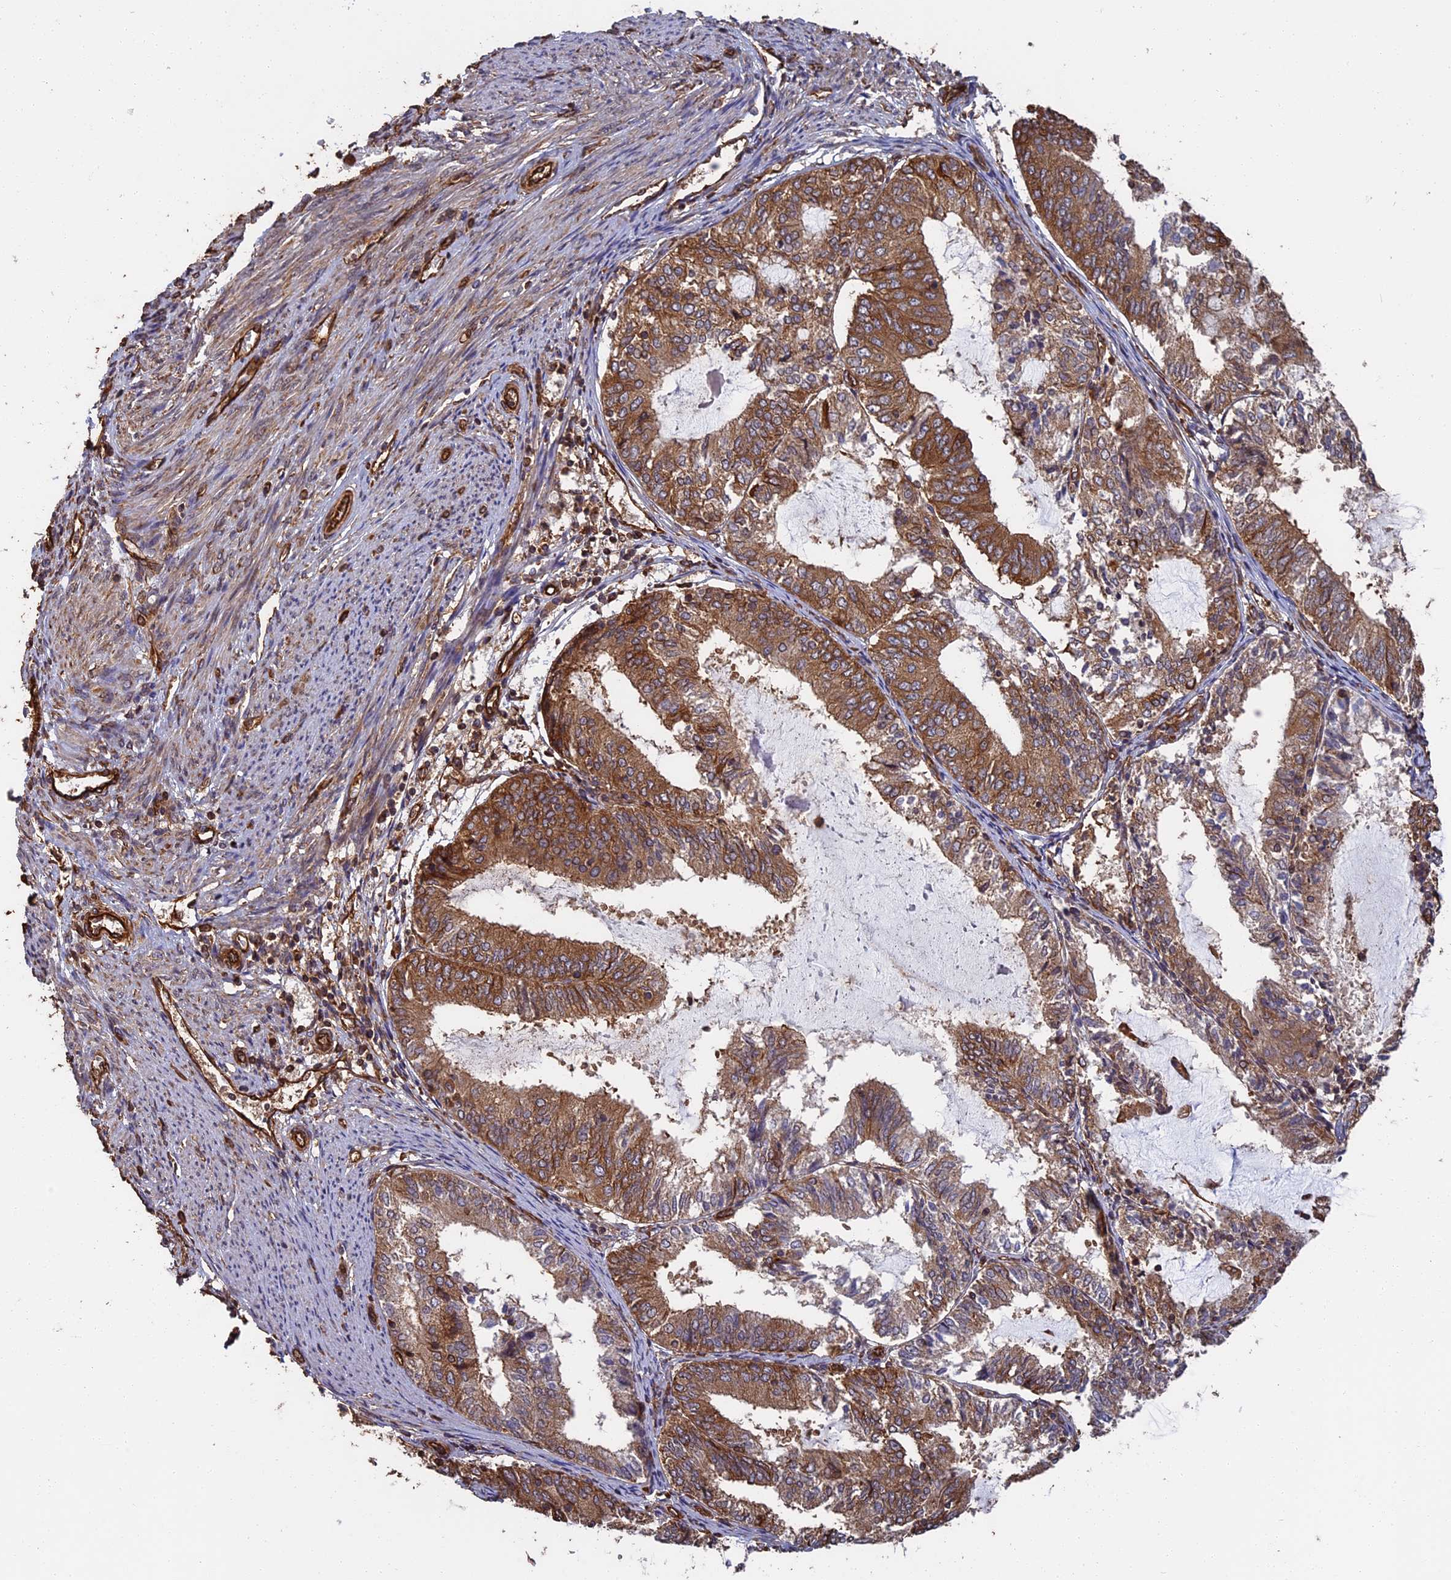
{"staining": {"intensity": "strong", "quantity": ">75%", "location": "cytoplasmic/membranous"}, "tissue": "endometrial cancer", "cell_type": "Tumor cells", "image_type": "cancer", "snomed": [{"axis": "morphology", "description": "Adenocarcinoma, NOS"}, {"axis": "topography", "description": "Endometrium"}], "caption": "Immunohistochemistry (IHC) (DAB) staining of human endometrial cancer (adenocarcinoma) exhibits strong cytoplasmic/membranous protein staining in approximately >75% of tumor cells.", "gene": "CCDC124", "patient": {"sex": "female", "age": 81}}